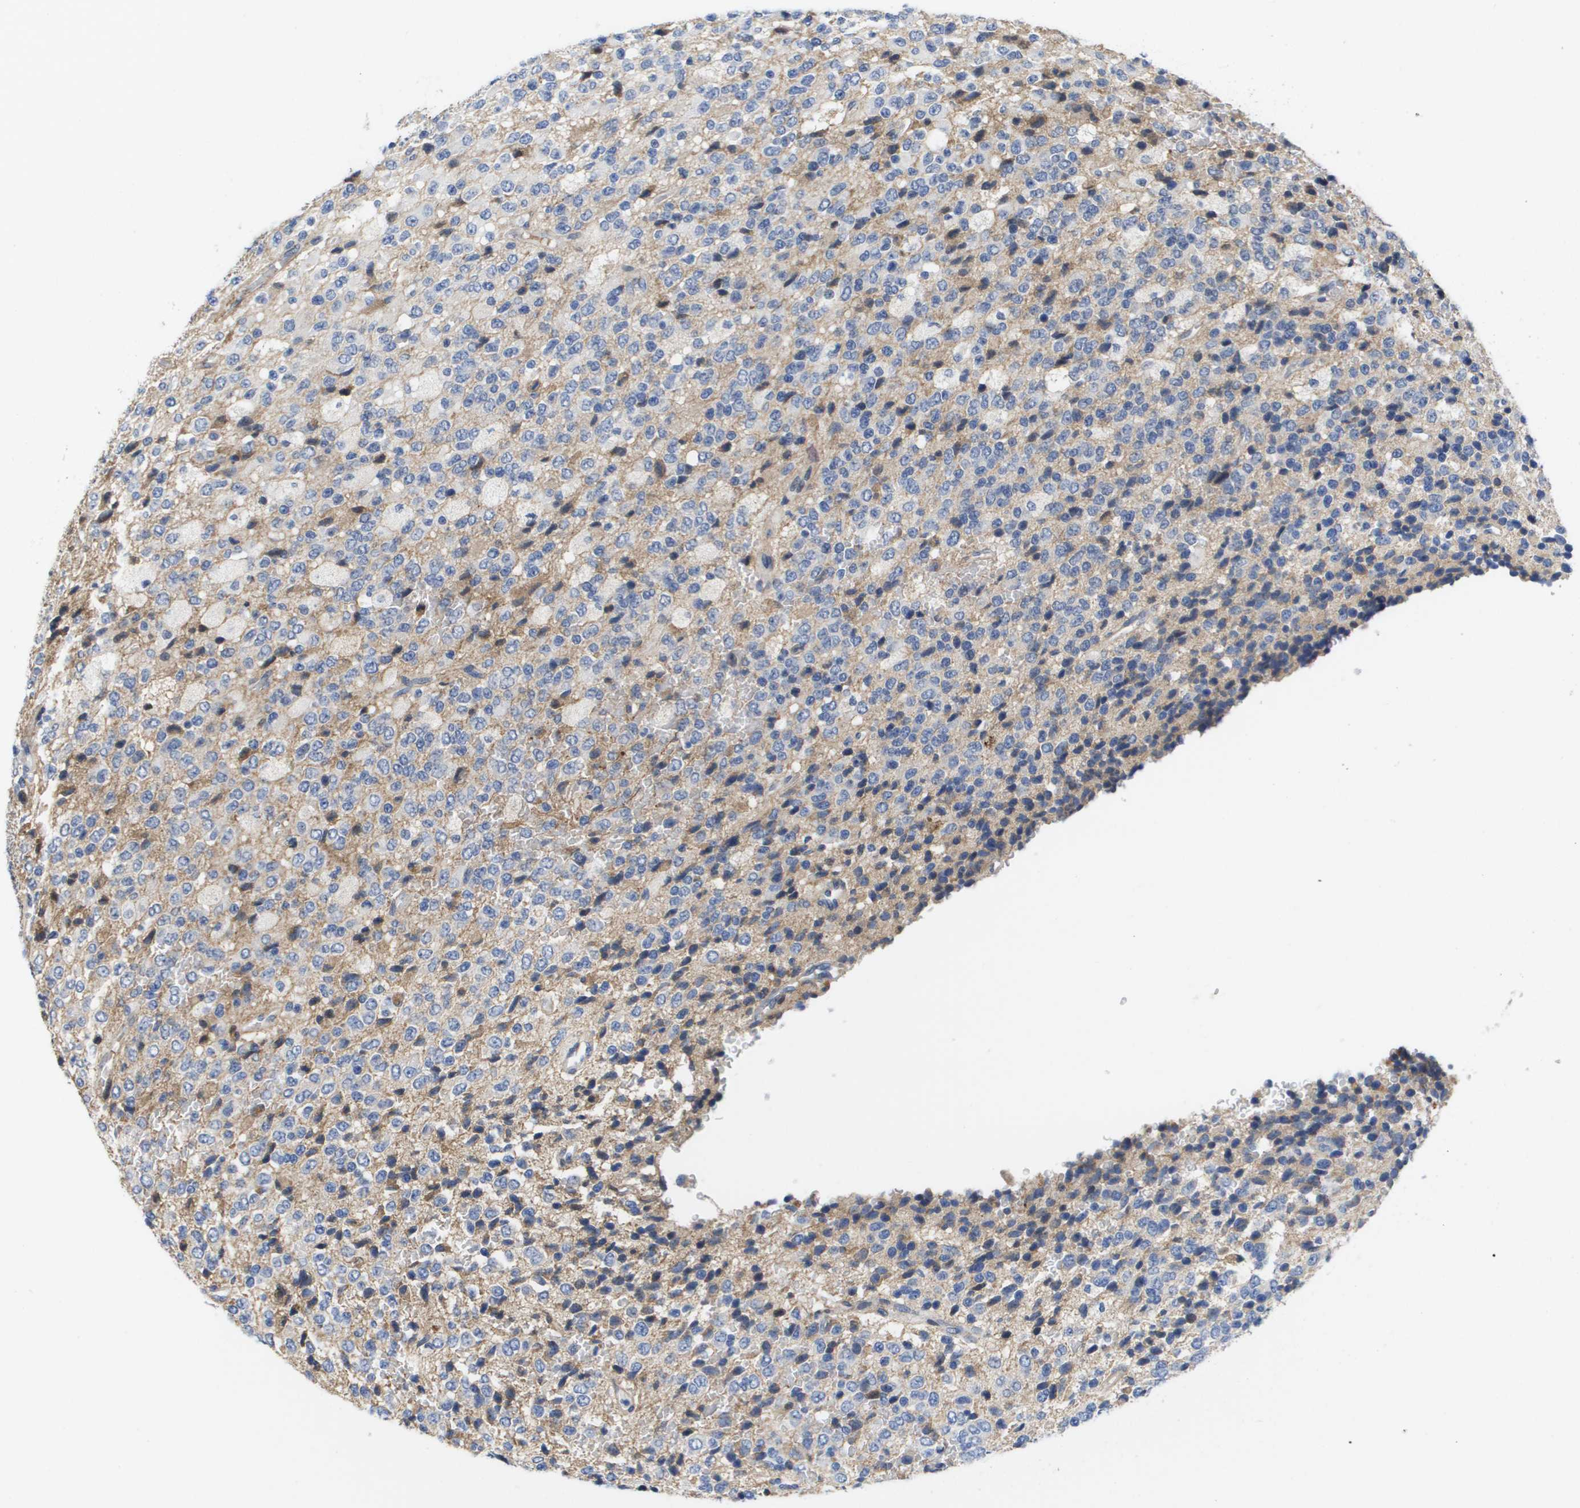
{"staining": {"intensity": "negative", "quantity": "none", "location": "none"}, "tissue": "glioma", "cell_type": "Tumor cells", "image_type": "cancer", "snomed": [{"axis": "morphology", "description": "Glioma, malignant, High grade"}, {"axis": "topography", "description": "pancreas cauda"}], "caption": "Malignant glioma (high-grade) stained for a protein using immunohistochemistry shows no positivity tumor cells.", "gene": "SERPINC1", "patient": {"sex": "male", "age": 60}}